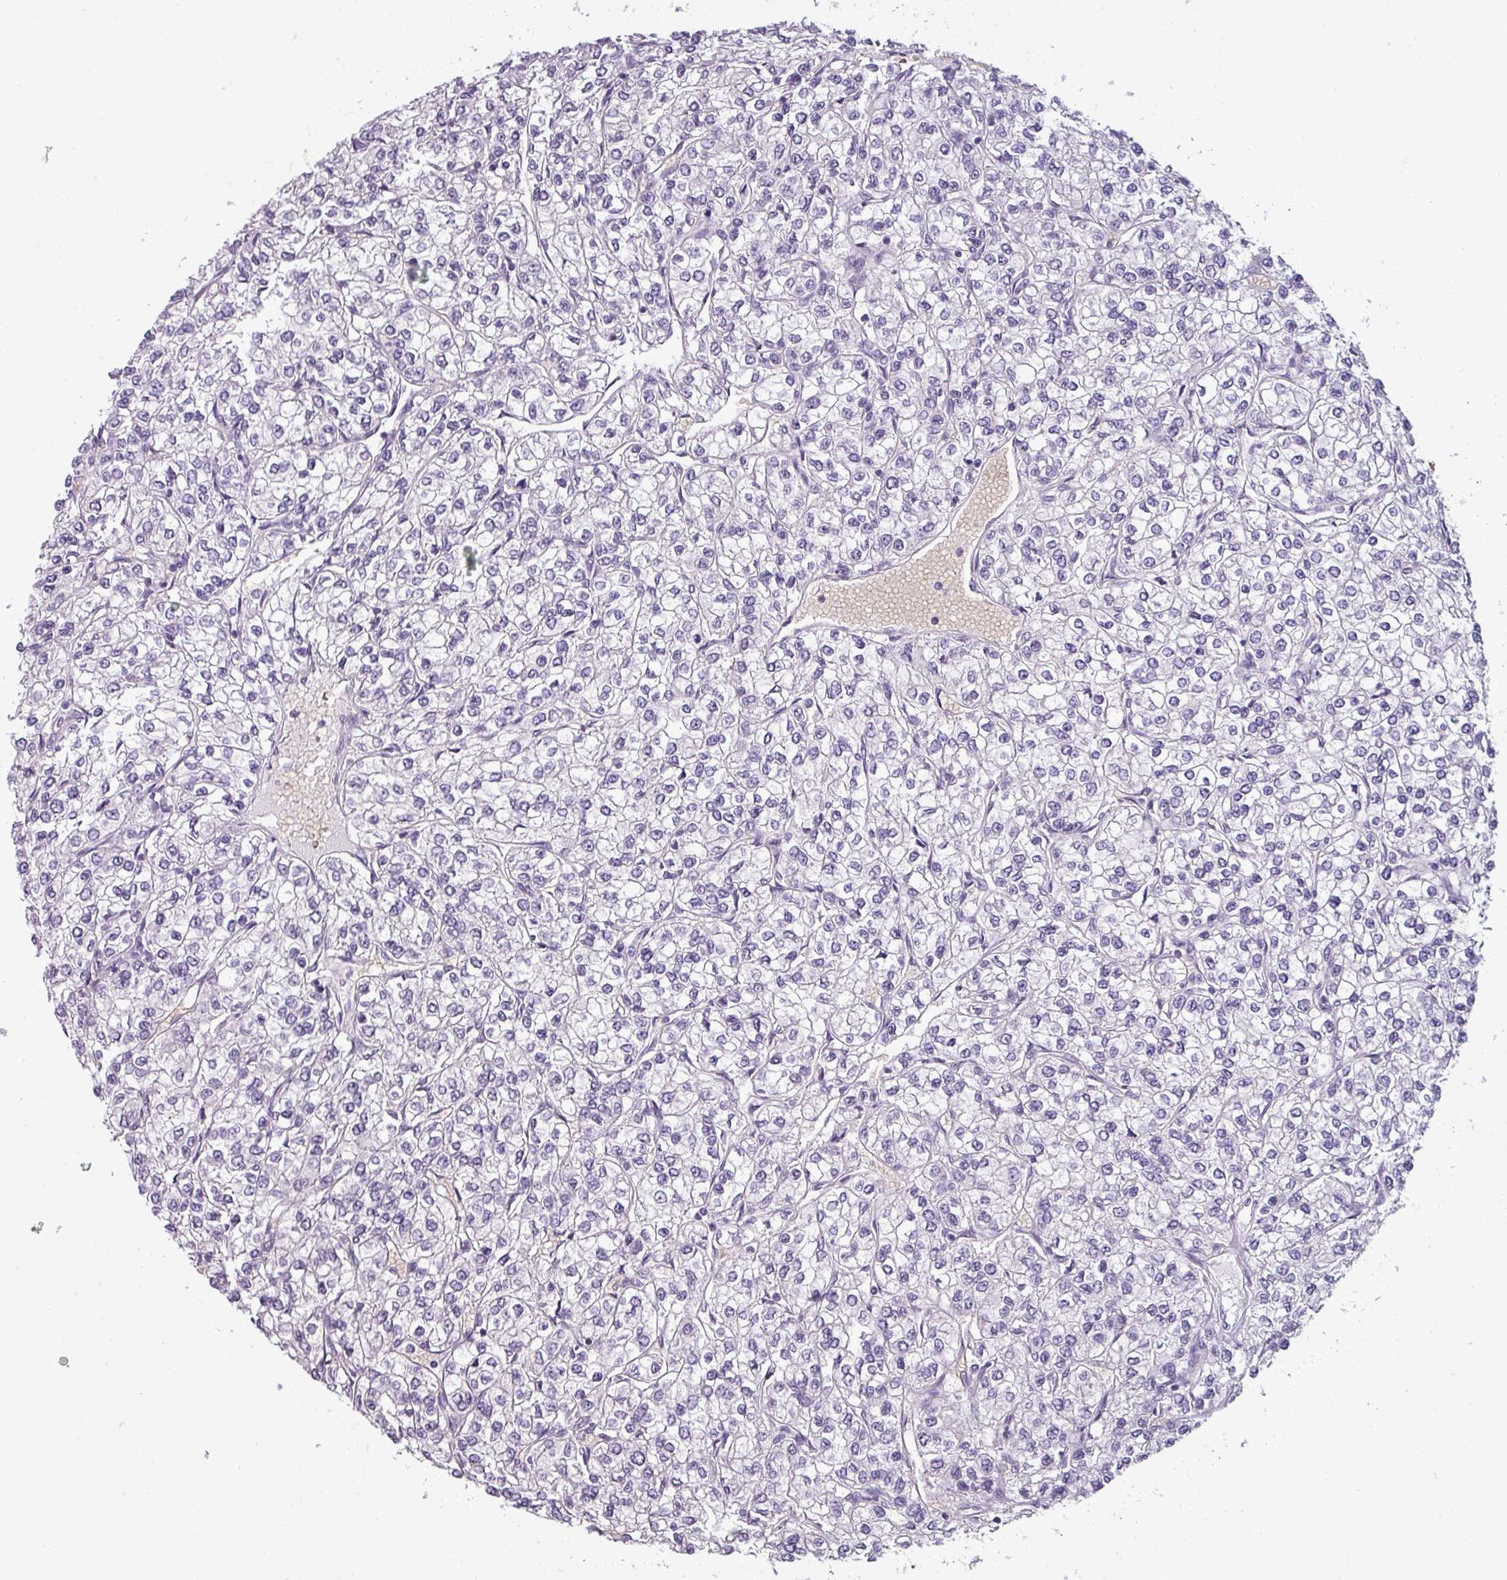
{"staining": {"intensity": "negative", "quantity": "none", "location": "none"}, "tissue": "renal cancer", "cell_type": "Tumor cells", "image_type": "cancer", "snomed": [{"axis": "morphology", "description": "Adenocarcinoma, NOS"}, {"axis": "topography", "description": "Kidney"}], "caption": "Tumor cells are negative for brown protein staining in adenocarcinoma (renal).", "gene": "AREL1", "patient": {"sex": "male", "age": 80}}